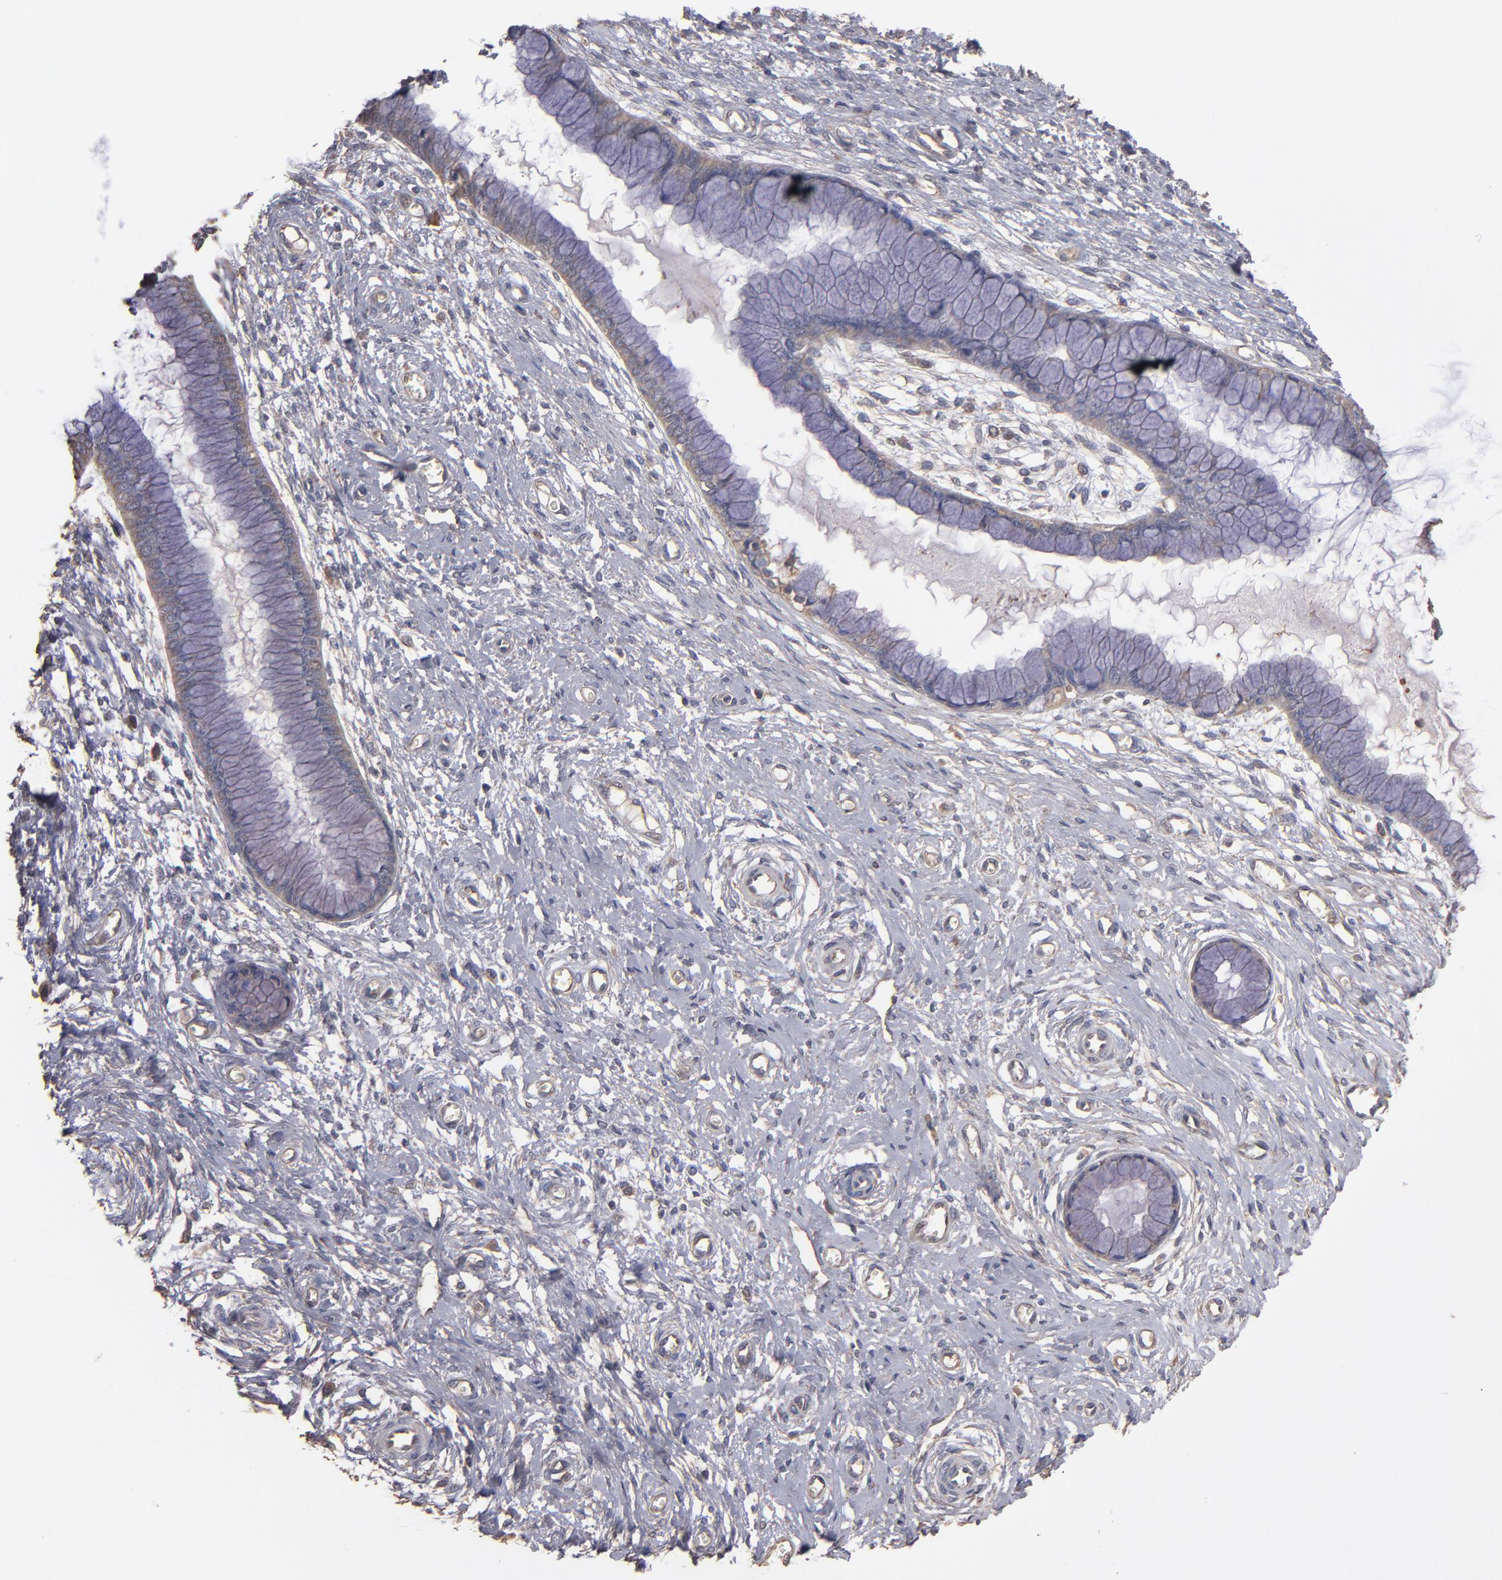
{"staining": {"intensity": "weak", "quantity": ">75%", "location": "cytoplasmic/membranous"}, "tissue": "cervix", "cell_type": "Glandular cells", "image_type": "normal", "snomed": [{"axis": "morphology", "description": "Normal tissue, NOS"}, {"axis": "topography", "description": "Cervix"}], "caption": "Glandular cells show low levels of weak cytoplasmic/membranous staining in approximately >75% of cells in benign human cervix. (Stains: DAB (3,3'-diaminobenzidine) in brown, nuclei in blue, Microscopy: brightfield microscopy at high magnification).", "gene": "DMD", "patient": {"sex": "female", "age": 55}}